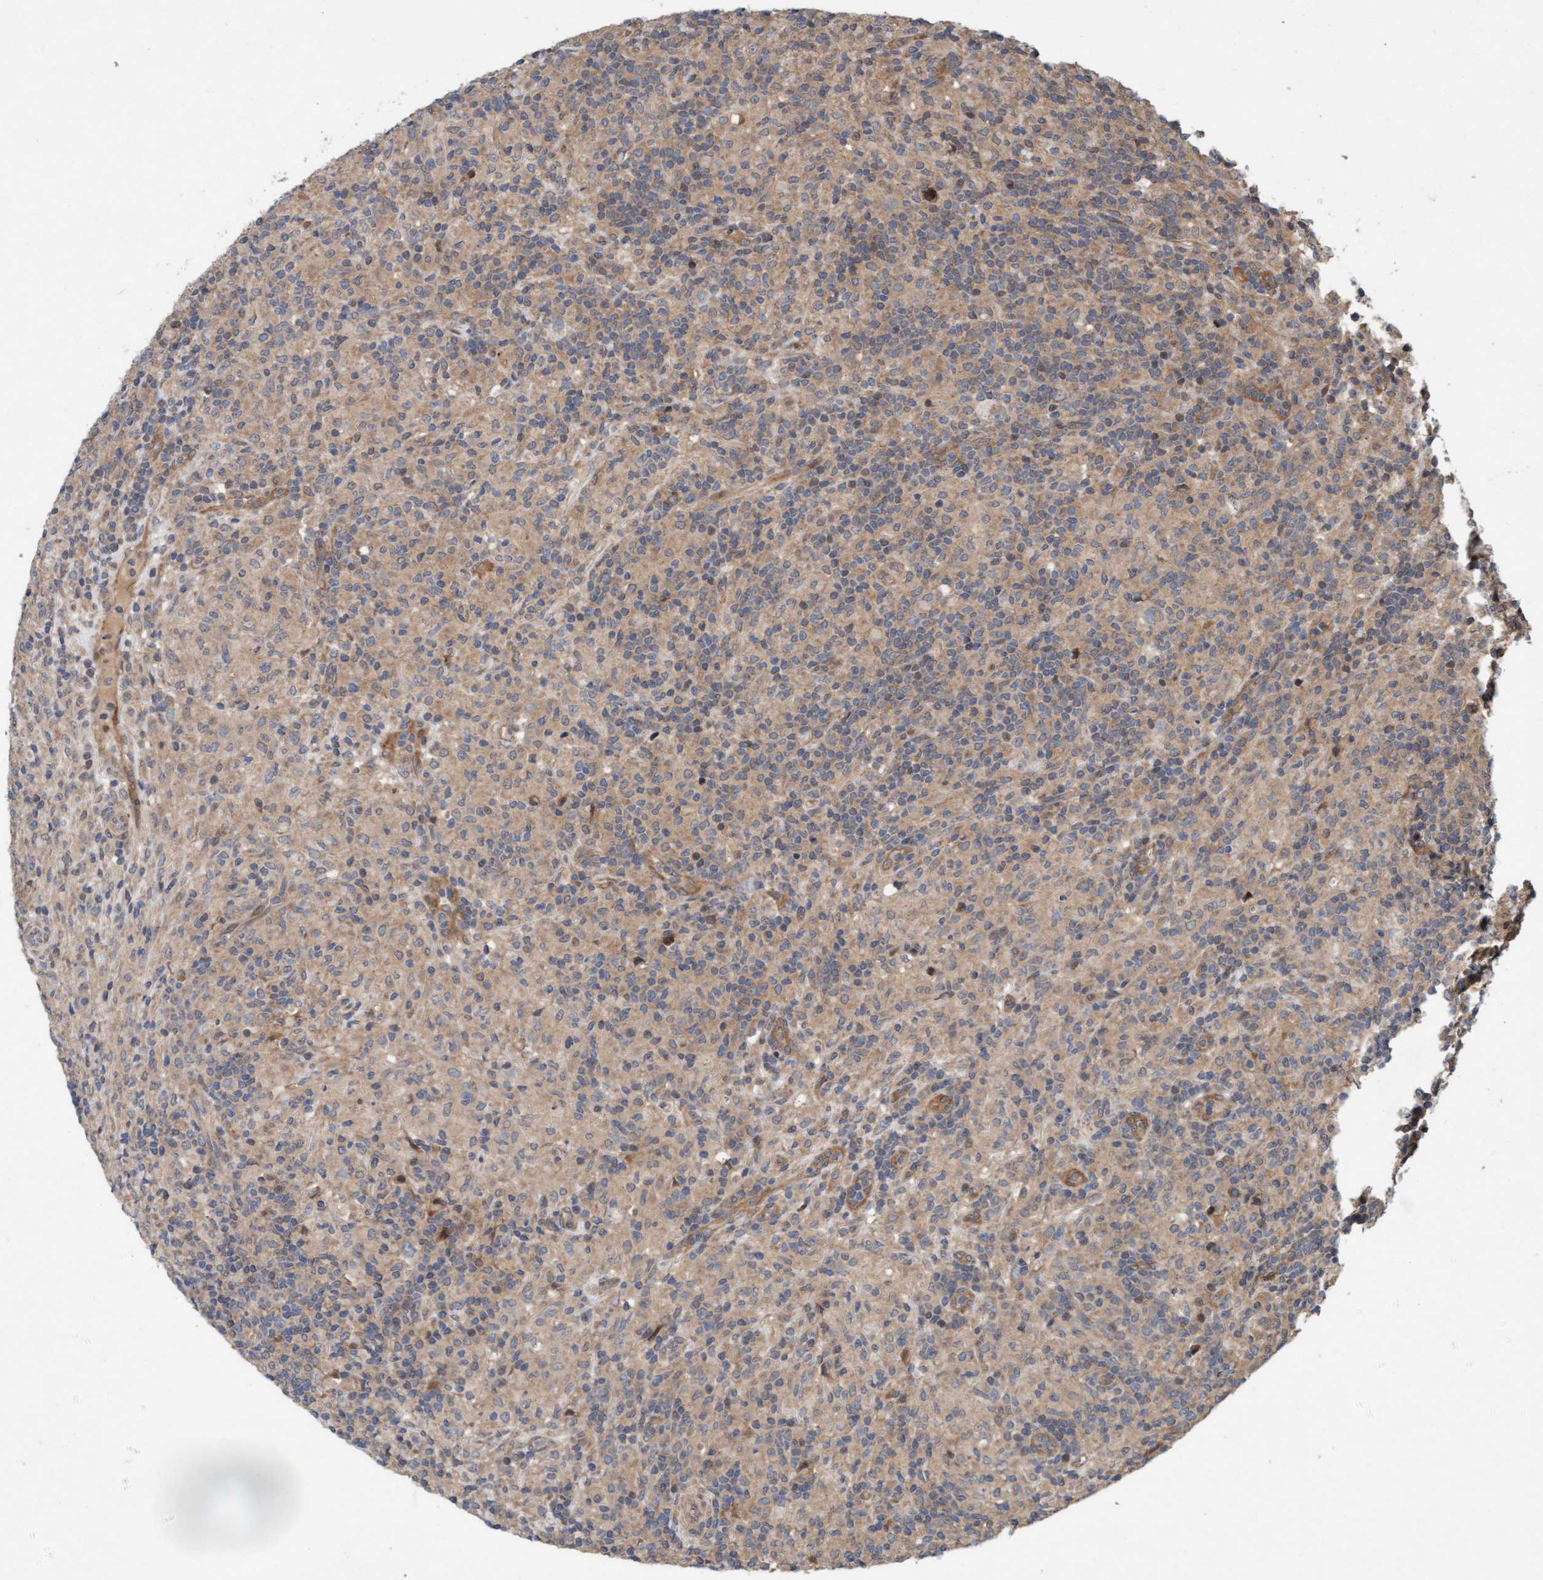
{"staining": {"intensity": "weak", "quantity": ">75%", "location": "cytoplasmic/membranous"}, "tissue": "lymphoma", "cell_type": "Tumor cells", "image_type": "cancer", "snomed": [{"axis": "morphology", "description": "Hodgkin's disease, NOS"}, {"axis": "topography", "description": "Lymph node"}], "caption": "There is low levels of weak cytoplasmic/membranous expression in tumor cells of Hodgkin's disease, as demonstrated by immunohistochemical staining (brown color).", "gene": "MLXIP", "patient": {"sex": "male", "age": 70}}